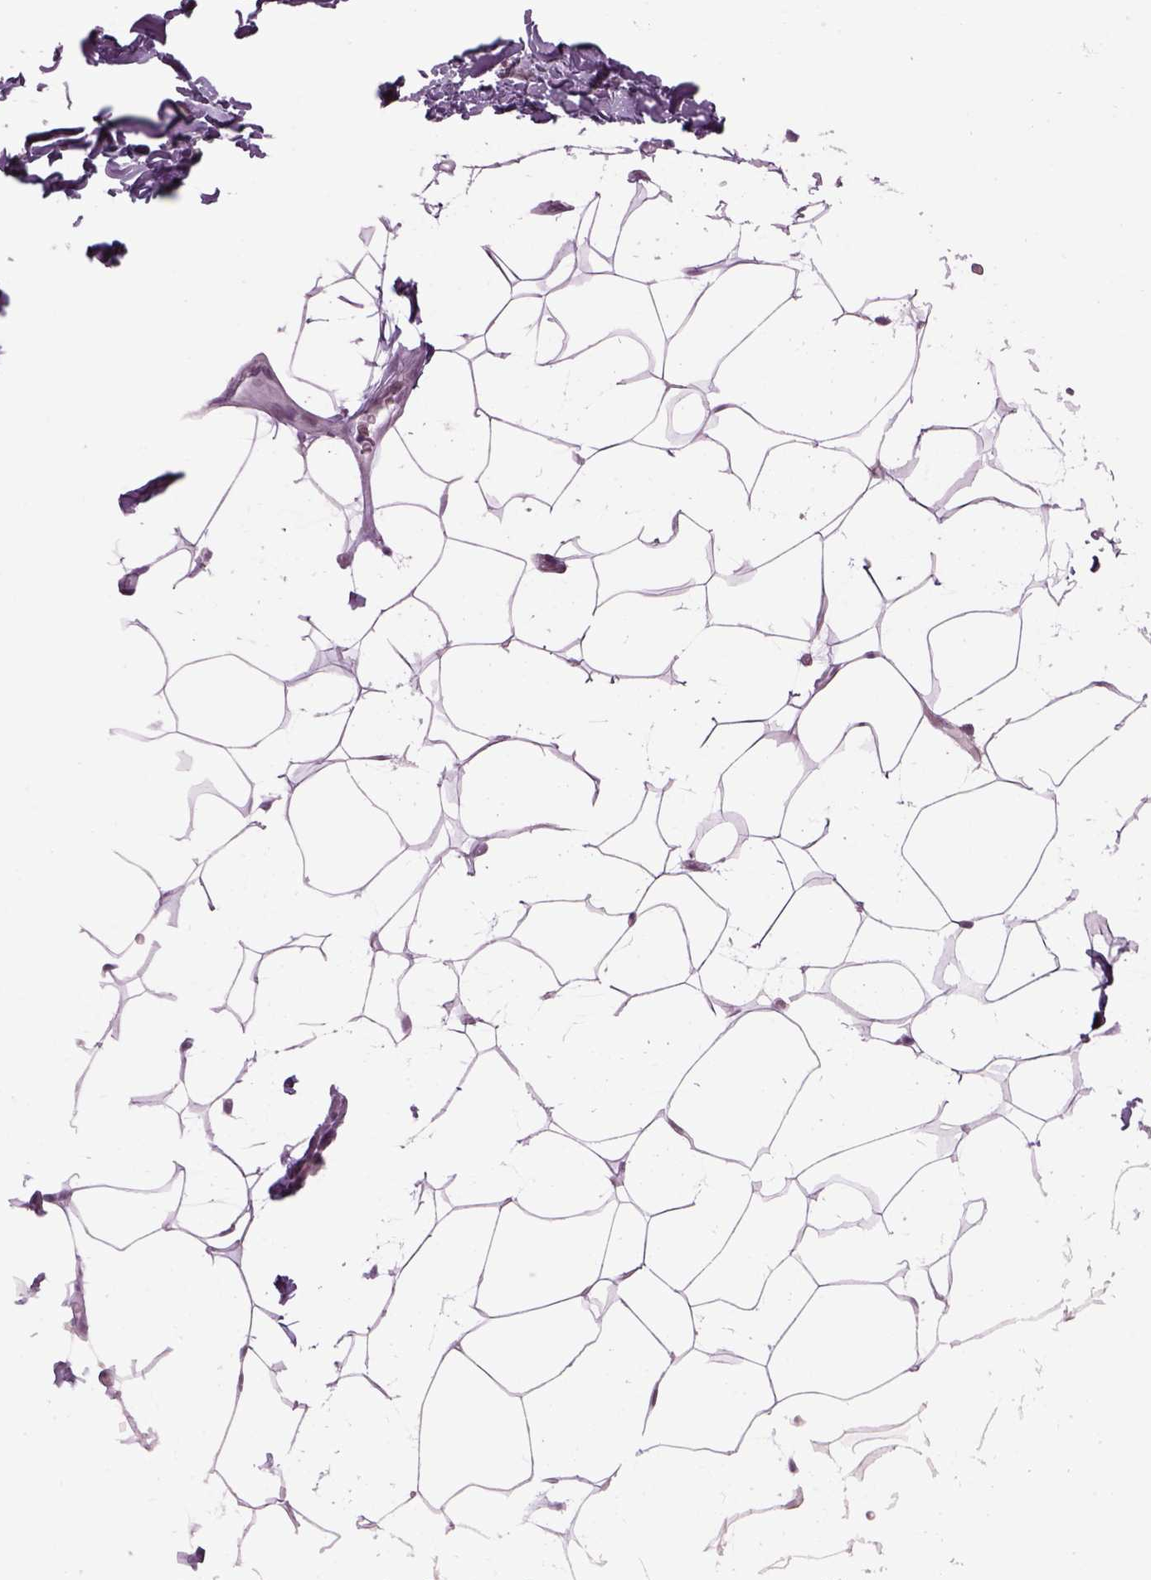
{"staining": {"intensity": "negative", "quantity": "none", "location": "none"}, "tissue": "breast", "cell_type": "Adipocytes", "image_type": "normal", "snomed": [{"axis": "morphology", "description": "Normal tissue, NOS"}, {"axis": "topography", "description": "Breast"}], "caption": "An image of breast stained for a protein reveals no brown staining in adipocytes. Nuclei are stained in blue.", "gene": "LRRIQ3", "patient": {"sex": "female", "age": 32}}